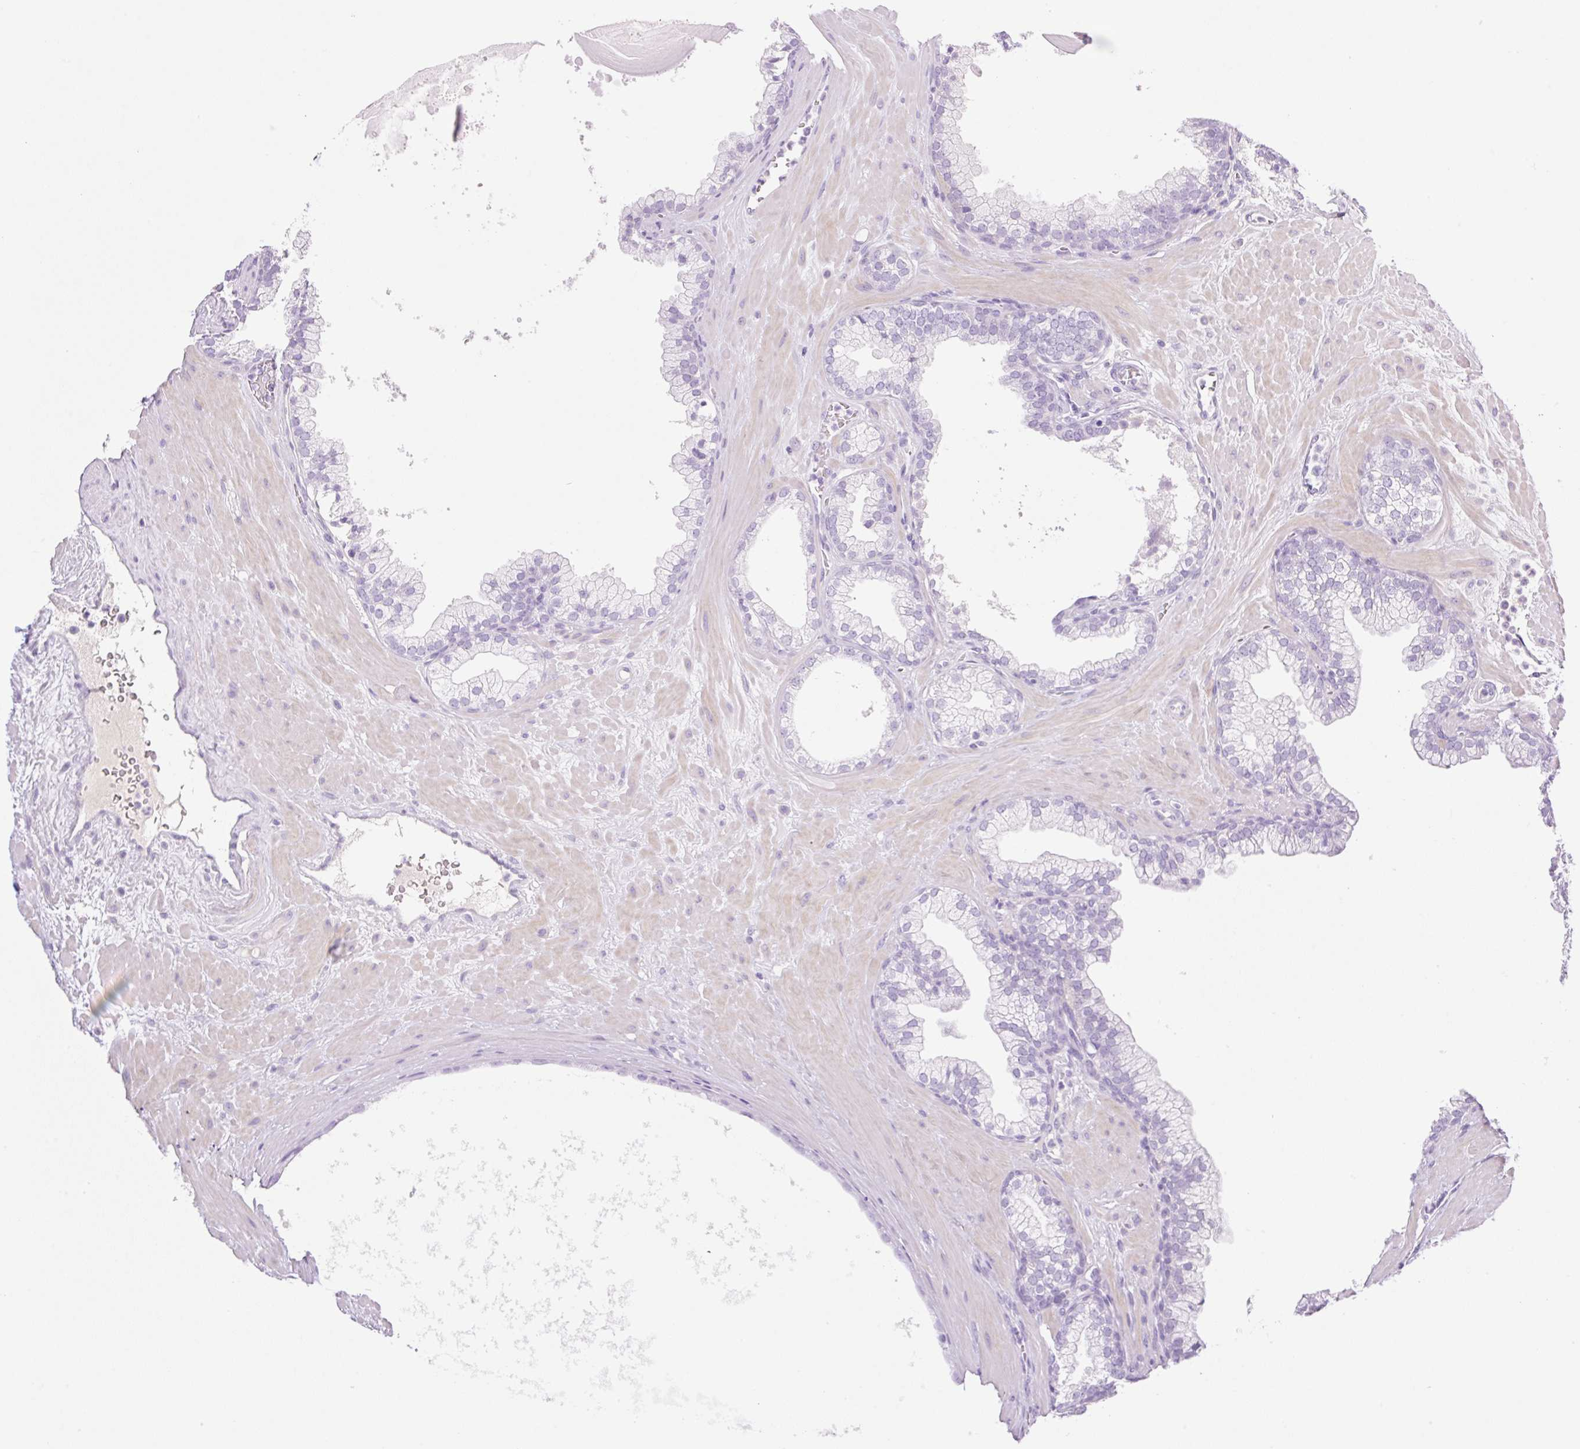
{"staining": {"intensity": "negative", "quantity": "none", "location": "none"}, "tissue": "prostate", "cell_type": "Glandular cells", "image_type": "normal", "snomed": [{"axis": "morphology", "description": "Normal tissue, NOS"}, {"axis": "topography", "description": "Prostate"}, {"axis": "topography", "description": "Peripheral nerve tissue"}], "caption": "Image shows no significant protein positivity in glandular cells of benign prostate.", "gene": "PALM3", "patient": {"sex": "male", "age": 61}}